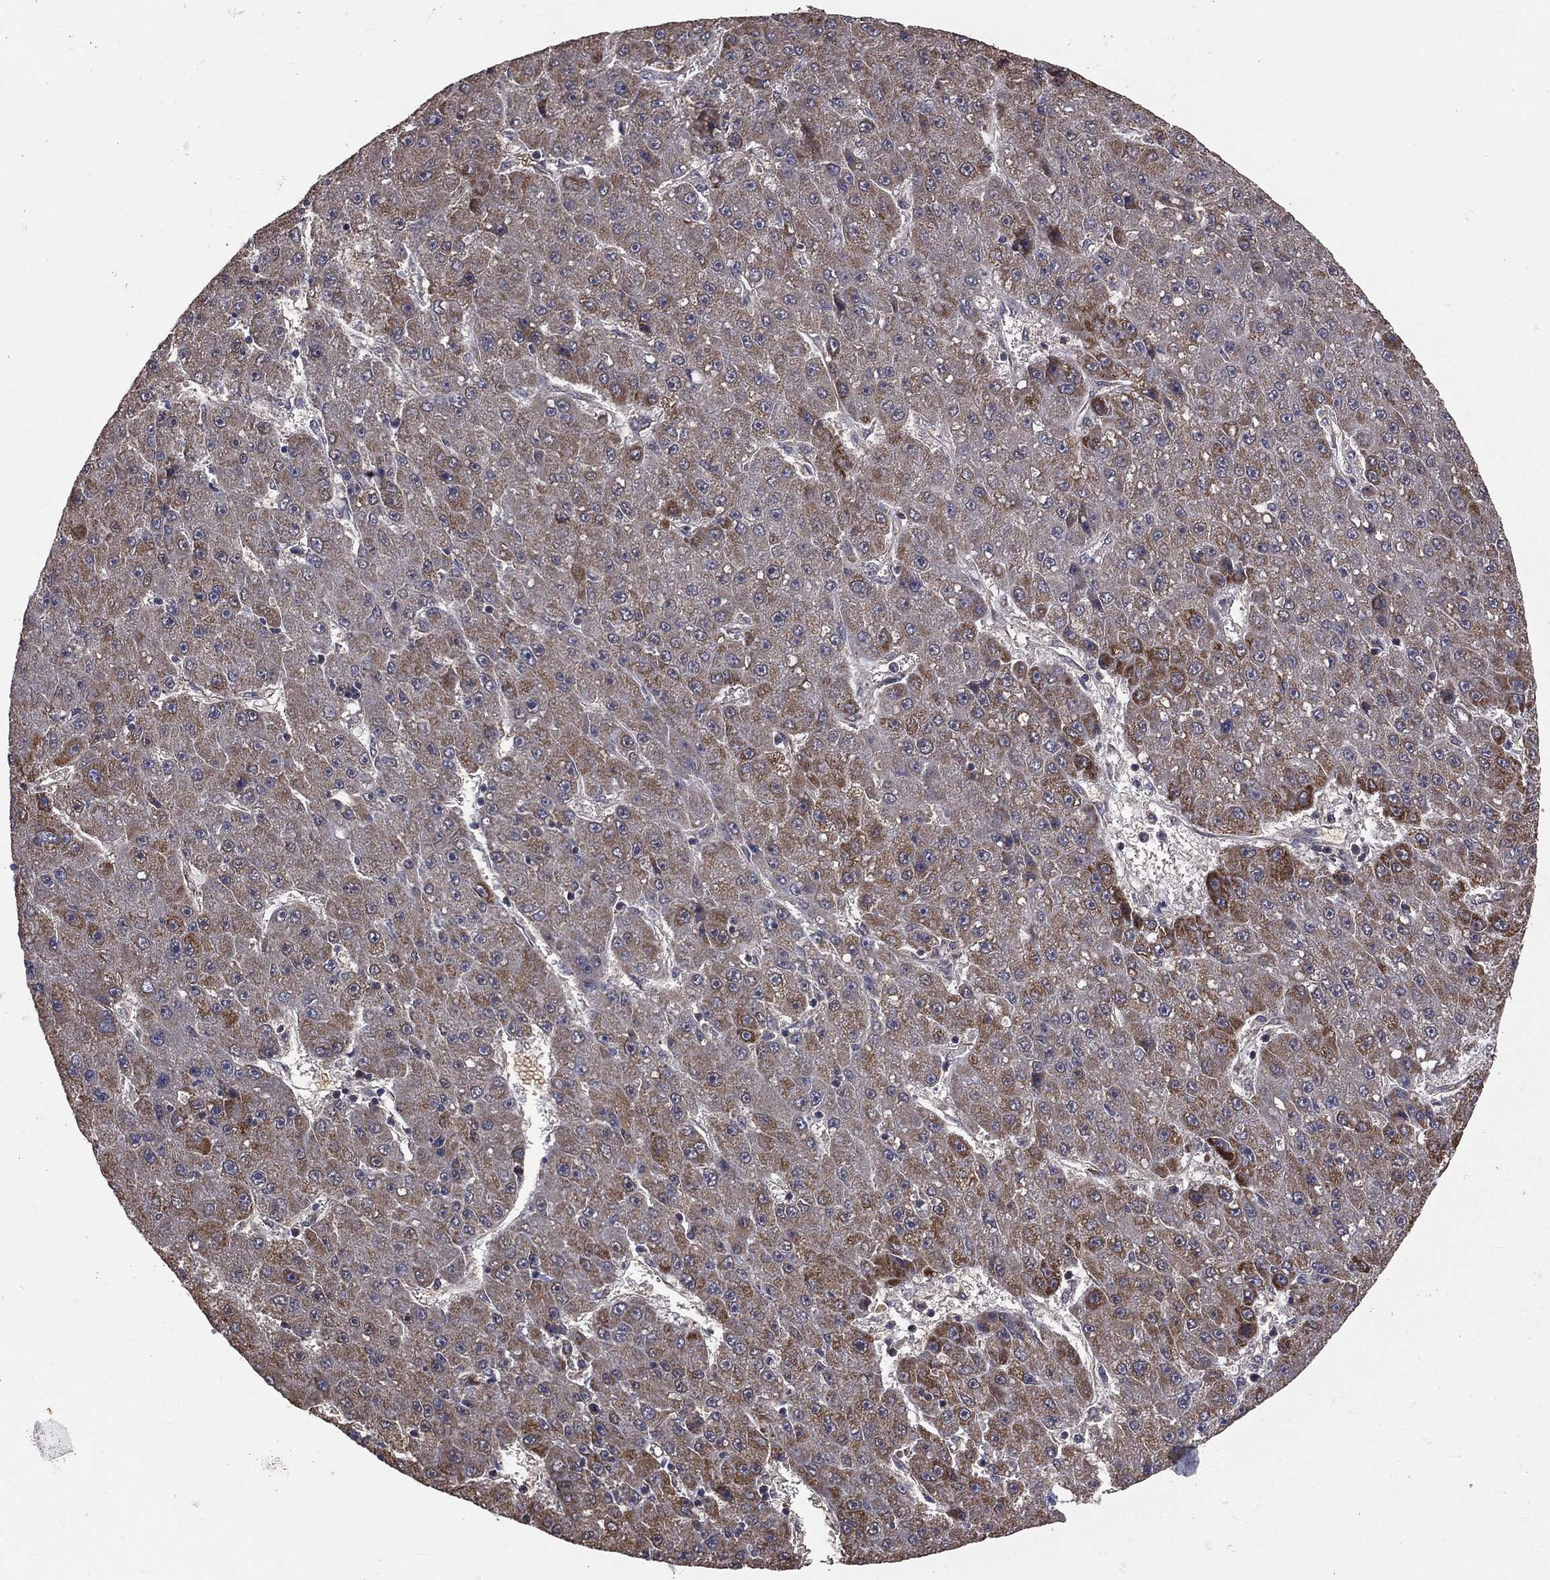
{"staining": {"intensity": "moderate", "quantity": "<25%", "location": "cytoplasmic/membranous"}, "tissue": "liver cancer", "cell_type": "Tumor cells", "image_type": "cancer", "snomed": [{"axis": "morphology", "description": "Carcinoma, Hepatocellular, NOS"}, {"axis": "topography", "description": "Liver"}], "caption": "This is a micrograph of immunohistochemistry (IHC) staining of liver hepatocellular carcinoma, which shows moderate staining in the cytoplasmic/membranous of tumor cells.", "gene": "MRPL46", "patient": {"sex": "male", "age": 67}}